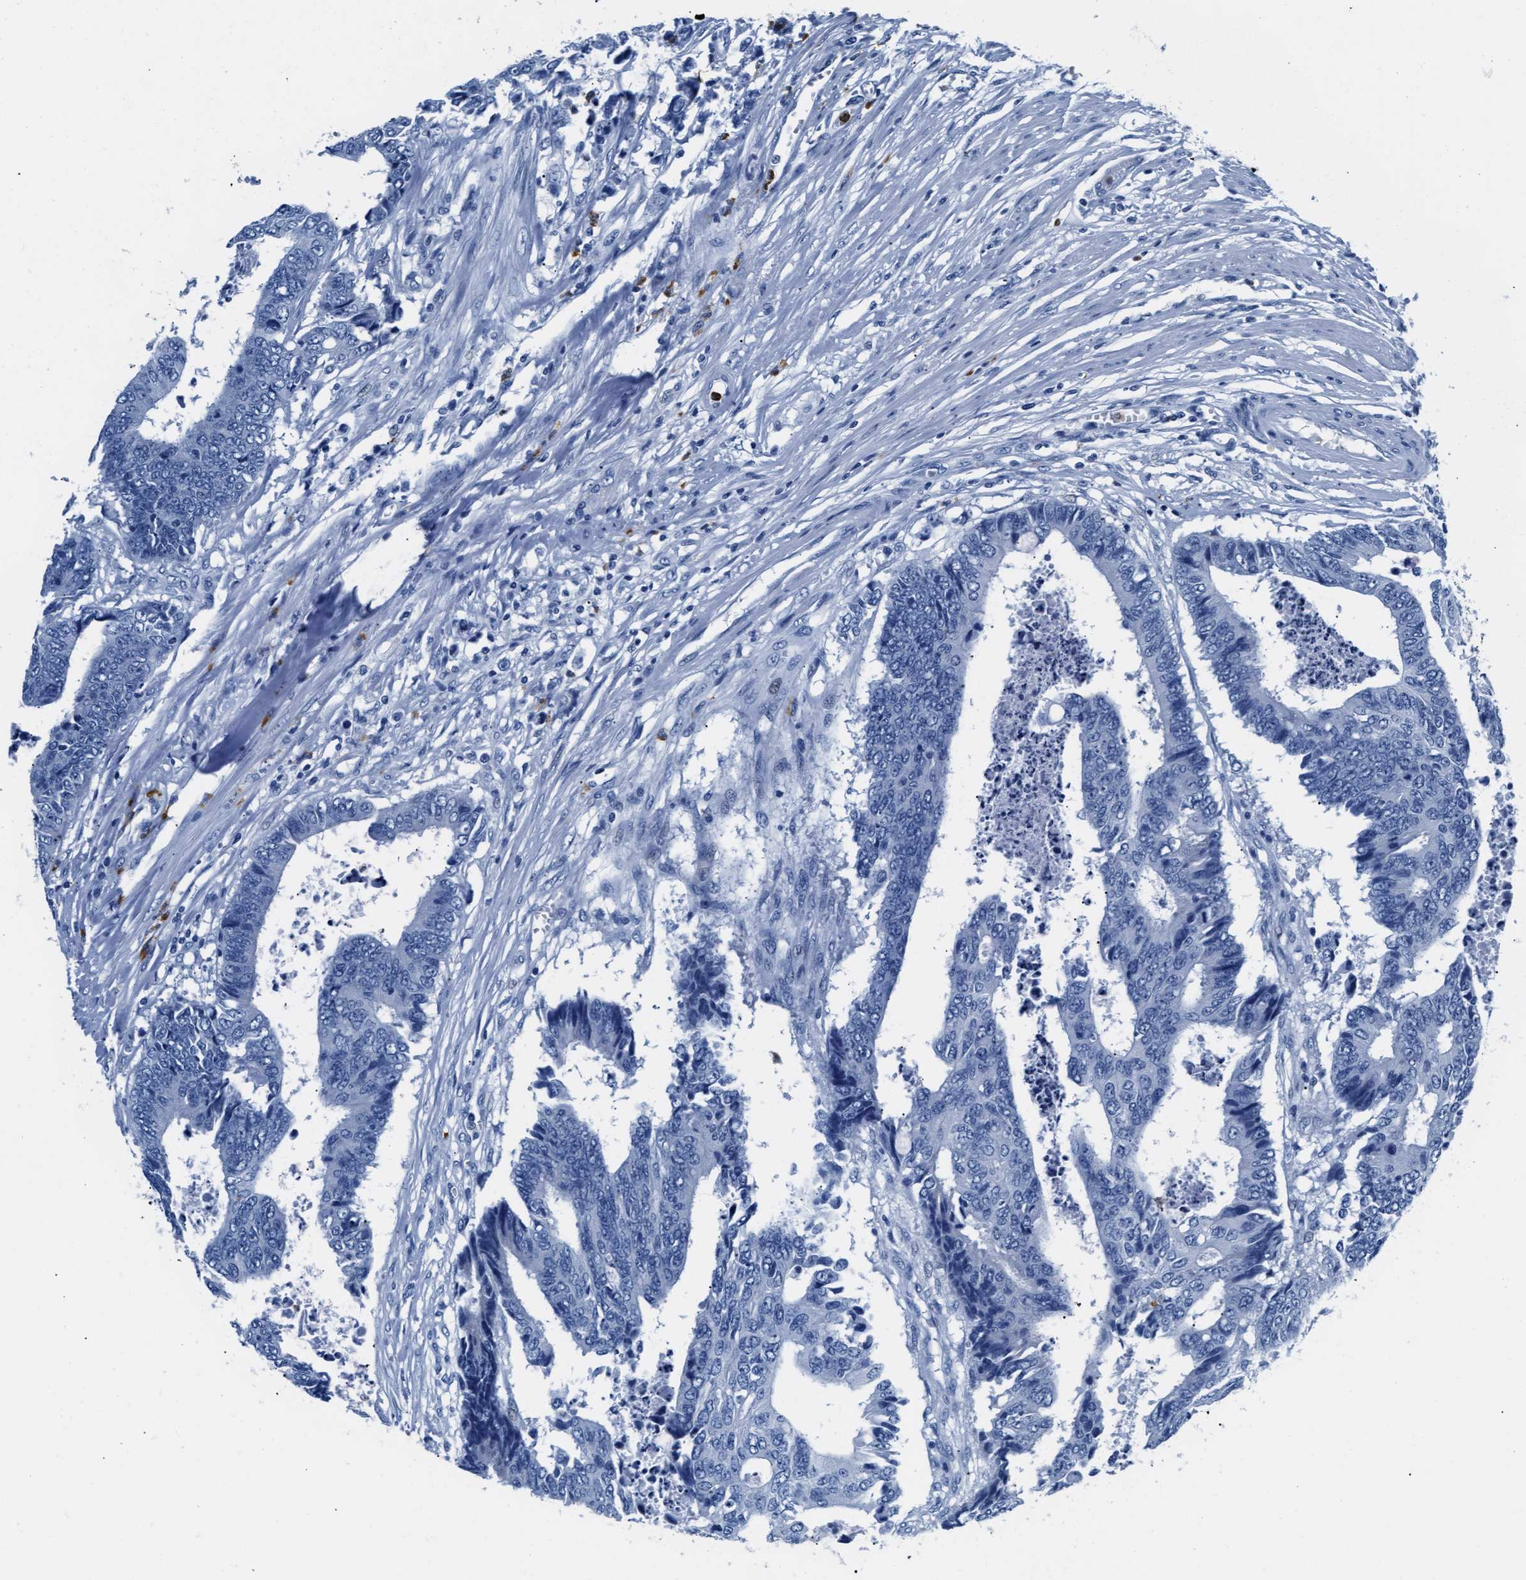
{"staining": {"intensity": "negative", "quantity": "none", "location": "none"}, "tissue": "colorectal cancer", "cell_type": "Tumor cells", "image_type": "cancer", "snomed": [{"axis": "morphology", "description": "Adenocarcinoma, NOS"}, {"axis": "topography", "description": "Rectum"}], "caption": "Micrograph shows no significant protein expression in tumor cells of adenocarcinoma (colorectal). The staining was performed using DAB (3,3'-diaminobenzidine) to visualize the protein expression in brown, while the nuclei were stained in blue with hematoxylin (Magnification: 20x).", "gene": "MMP8", "patient": {"sex": "male", "age": 84}}